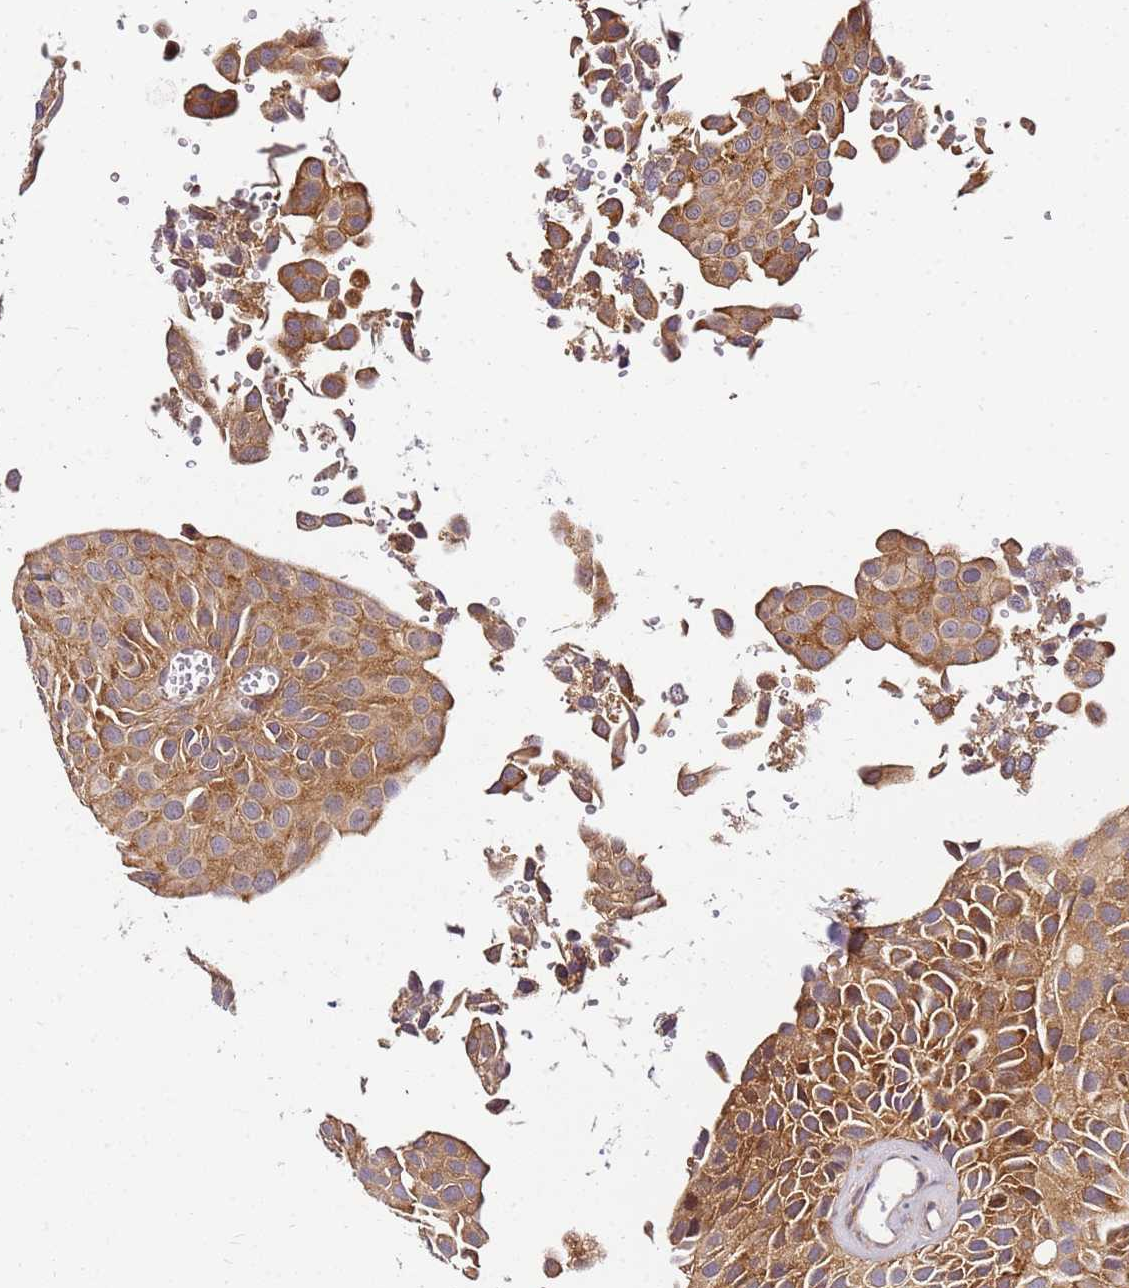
{"staining": {"intensity": "moderate", "quantity": ">75%", "location": "cytoplasmic/membranous"}, "tissue": "urothelial cancer", "cell_type": "Tumor cells", "image_type": "cancer", "snomed": [{"axis": "morphology", "description": "Urothelial carcinoma, Low grade"}, {"axis": "topography", "description": "Urinary bladder"}], "caption": "Human urothelial cancer stained for a protein (brown) demonstrates moderate cytoplasmic/membranous positive expression in approximately >75% of tumor cells.", "gene": "PIH1D1", "patient": {"sex": "male", "age": 88}}